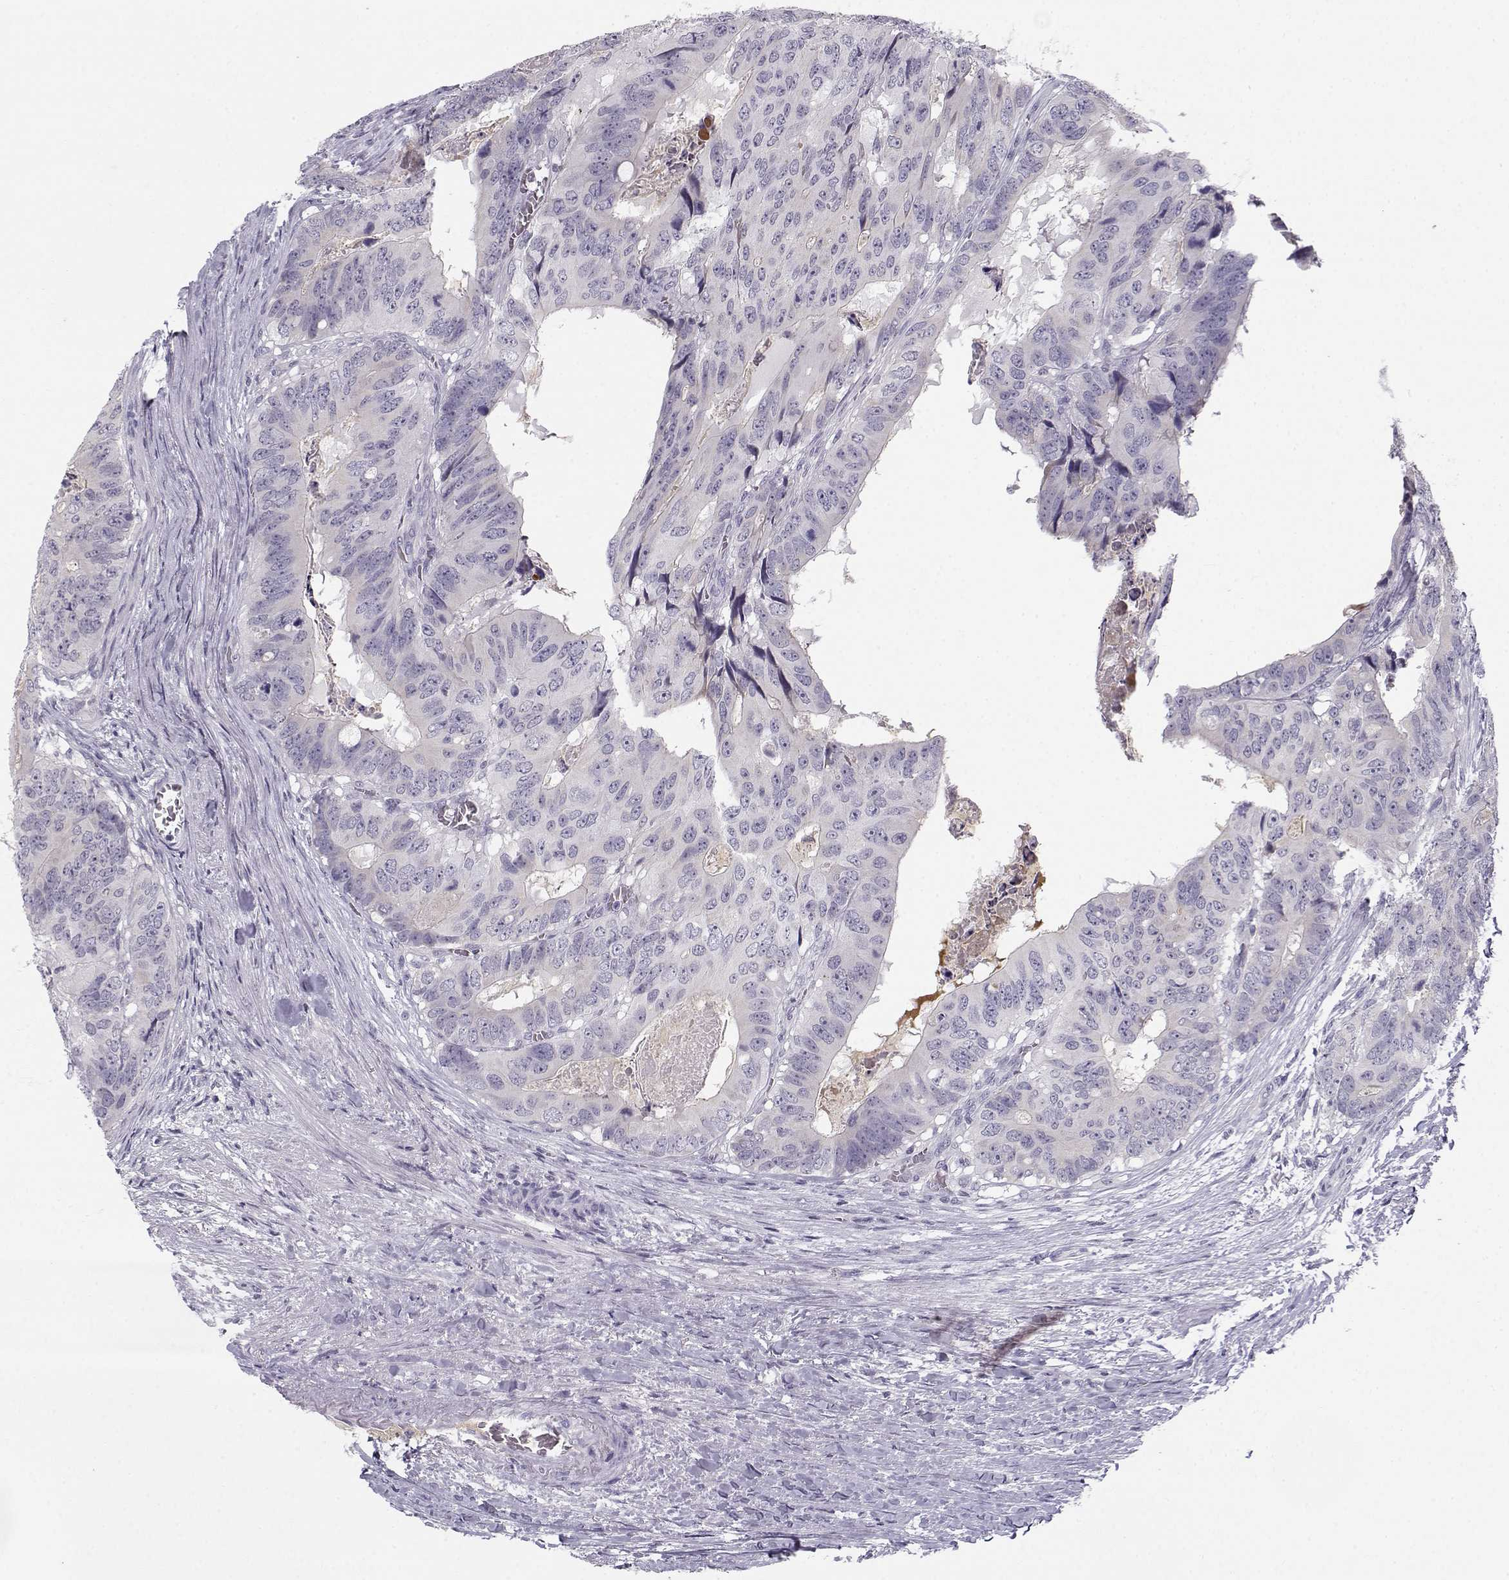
{"staining": {"intensity": "negative", "quantity": "none", "location": "none"}, "tissue": "colorectal cancer", "cell_type": "Tumor cells", "image_type": "cancer", "snomed": [{"axis": "morphology", "description": "Adenocarcinoma, NOS"}, {"axis": "topography", "description": "Colon"}], "caption": "Colorectal cancer was stained to show a protein in brown. There is no significant positivity in tumor cells.", "gene": "DDX25", "patient": {"sex": "male", "age": 79}}